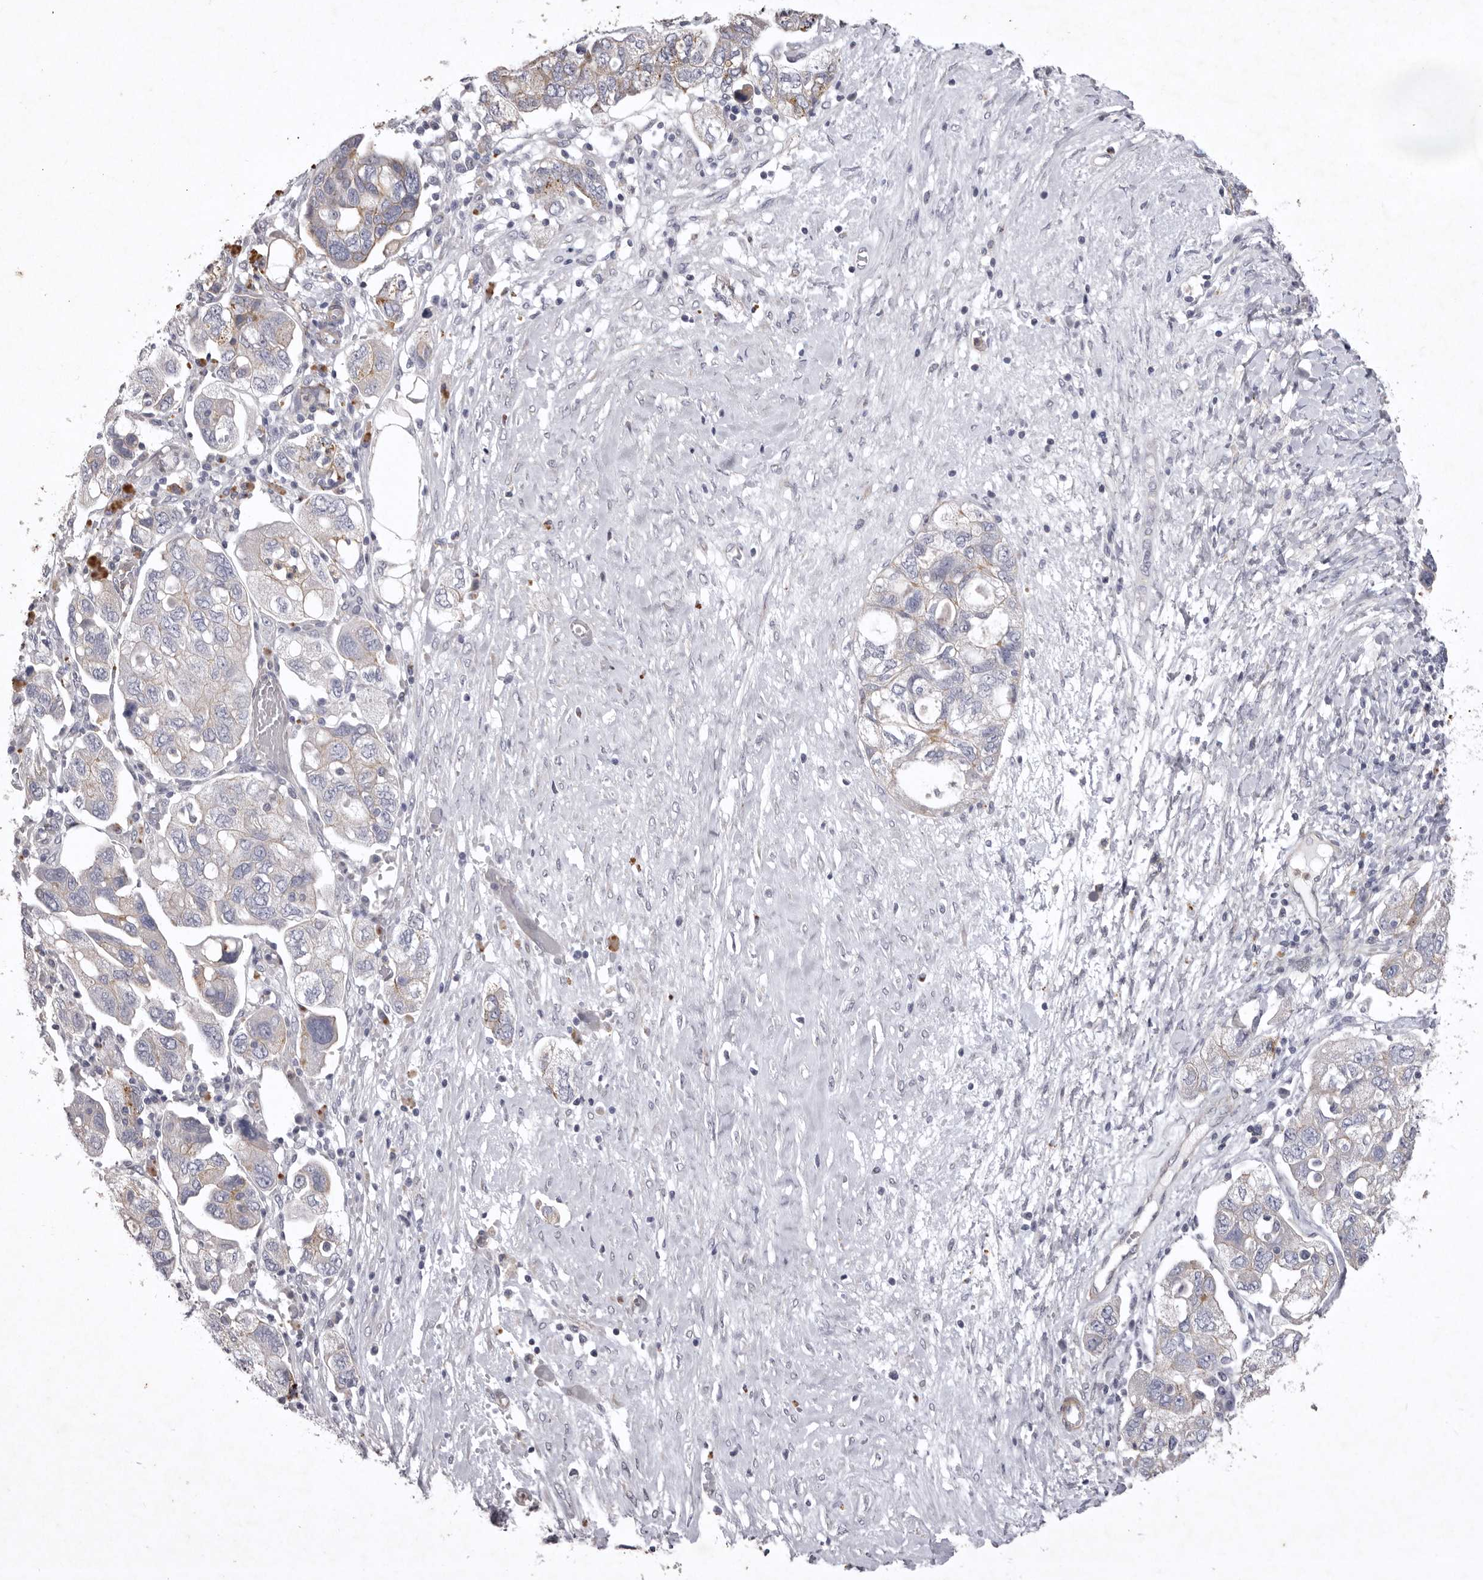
{"staining": {"intensity": "moderate", "quantity": "<25%", "location": "cytoplasmic/membranous"}, "tissue": "ovarian cancer", "cell_type": "Tumor cells", "image_type": "cancer", "snomed": [{"axis": "morphology", "description": "Carcinoma, NOS"}, {"axis": "morphology", "description": "Cystadenocarcinoma, serous, NOS"}, {"axis": "topography", "description": "Ovary"}], "caption": "Immunohistochemistry micrograph of ovarian cancer (serous cystadenocarcinoma) stained for a protein (brown), which demonstrates low levels of moderate cytoplasmic/membranous expression in approximately <25% of tumor cells.", "gene": "NKAIN4", "patient": {"sex": "female", "age": 69}}